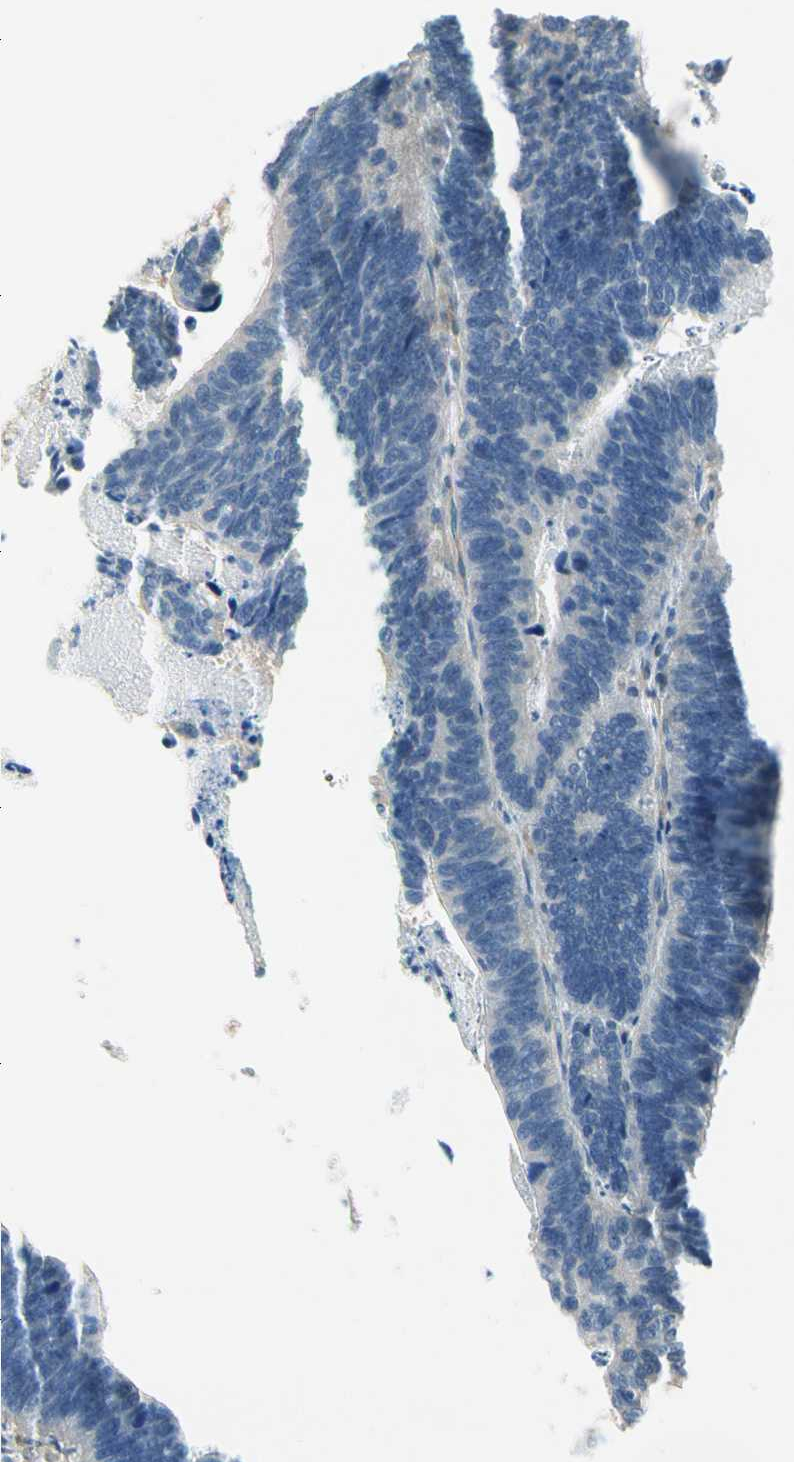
{"staining": {"intensity": "negative", "quantity": "none", "location": "none"}, "tissue": "colorectal cancer", "cell_type": "Tumor cells", "image_type": "cancer", "snomed": [{"axis": "morphology", "description": "Adenocarcinoma, NOS"}, {"axis": "topography", "description": "Colon"}], "caption": "IHC of human colorectal adenocarcinoma exhibits no expression in tumor cells. (Brightfield microscopy of DAB immunohistochemistry at high magnification).", "gene": "RASGRF1", "patient": {"sex": "male", "age": 72}}